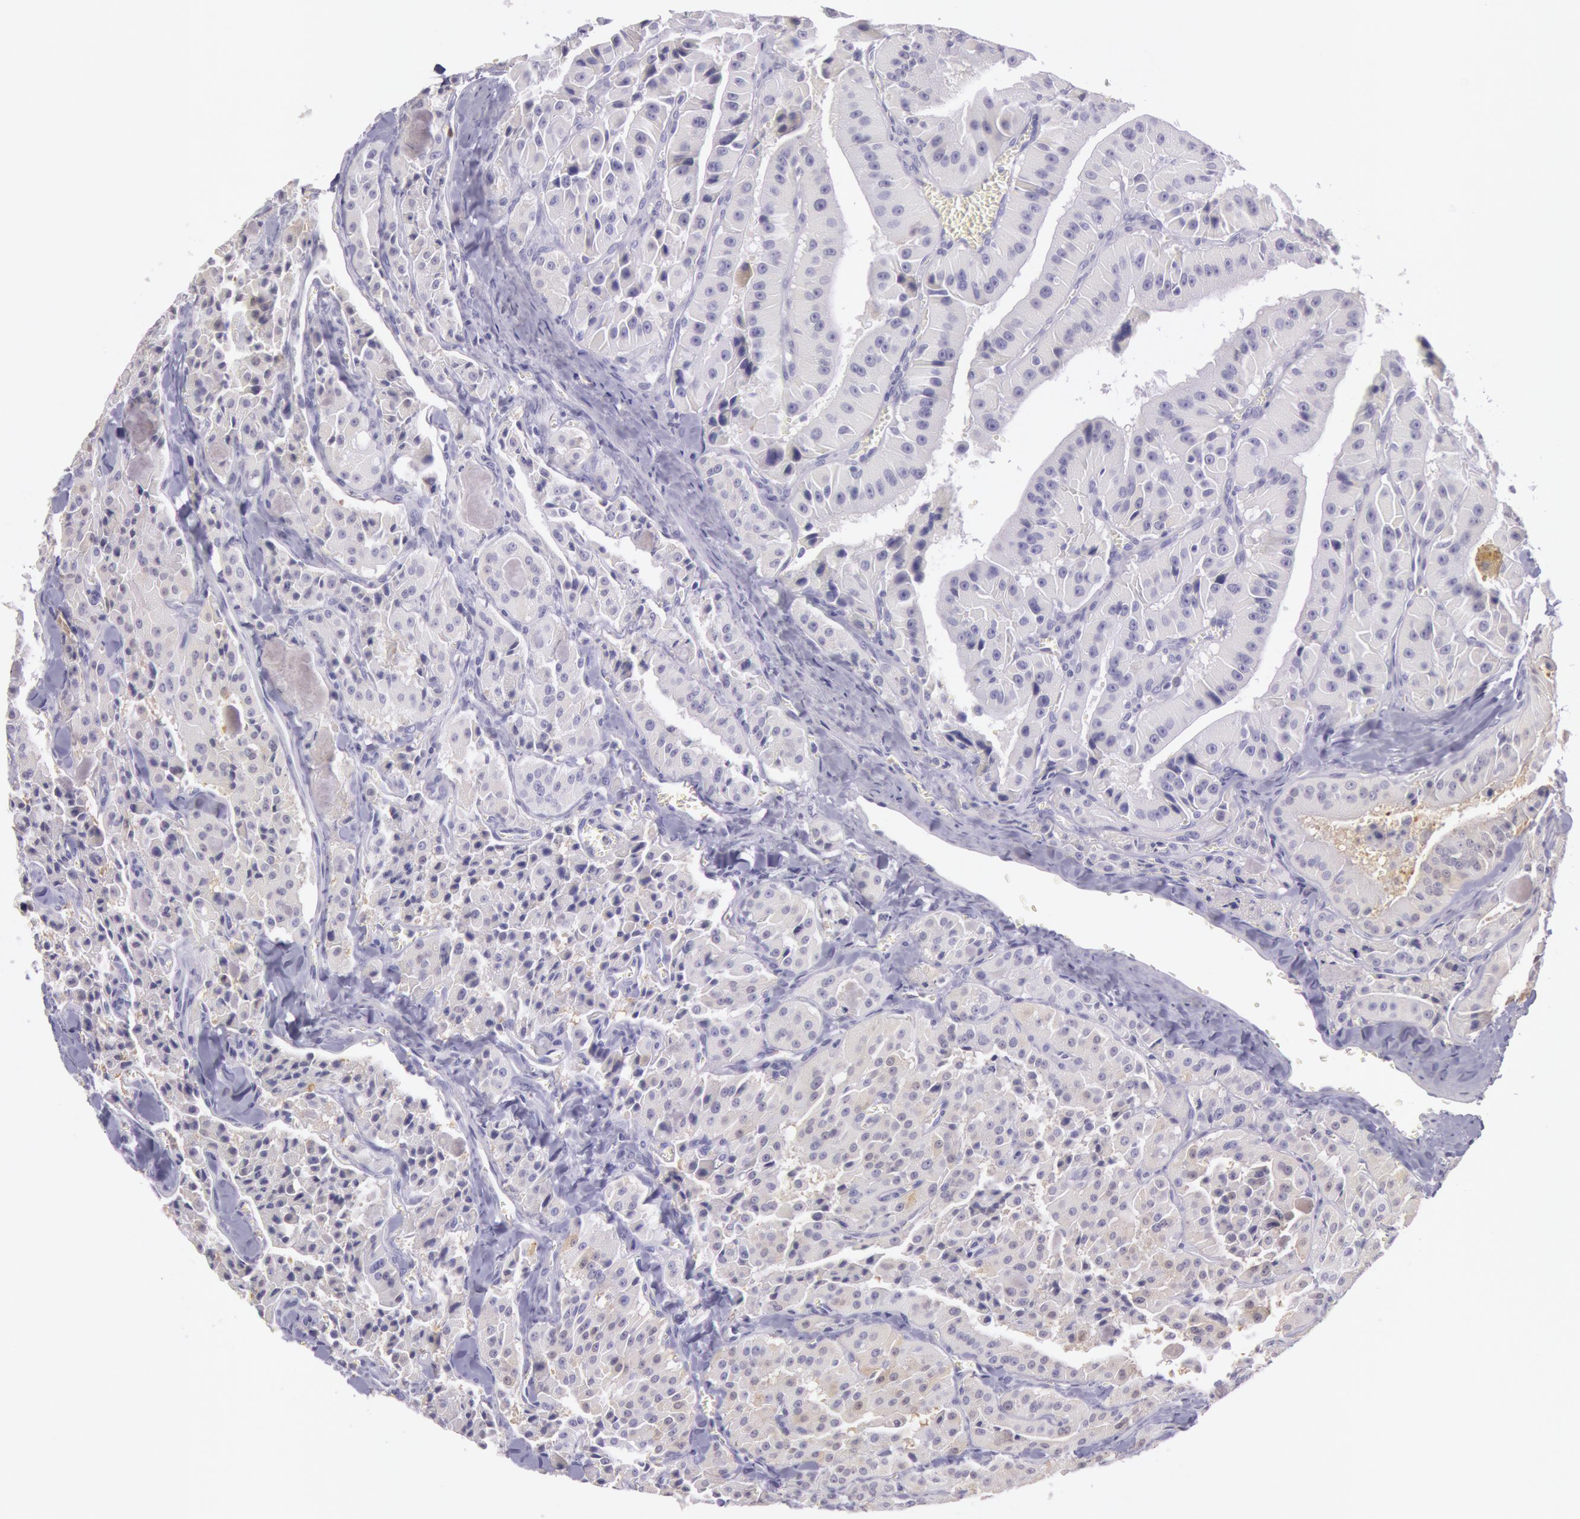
{"staining": {"intensity": "negative", "quantity": "none", "location": "none"}, "tissue": "thyroid cancer", "cell_type": "Tumor cells", "image_type": "cancer", "snomed": [{"axis": "morphology", "description": "Carcinoma, NOS"}, {"axis": "topography", "description": "Thyroid gland"}], "caption": "Carcinoma (thyroid) was stained to show a protein in brown. There is no significant expression in tumor cells.", "gene": "CKB", "patient": {"sex": "male", "age": 76}}